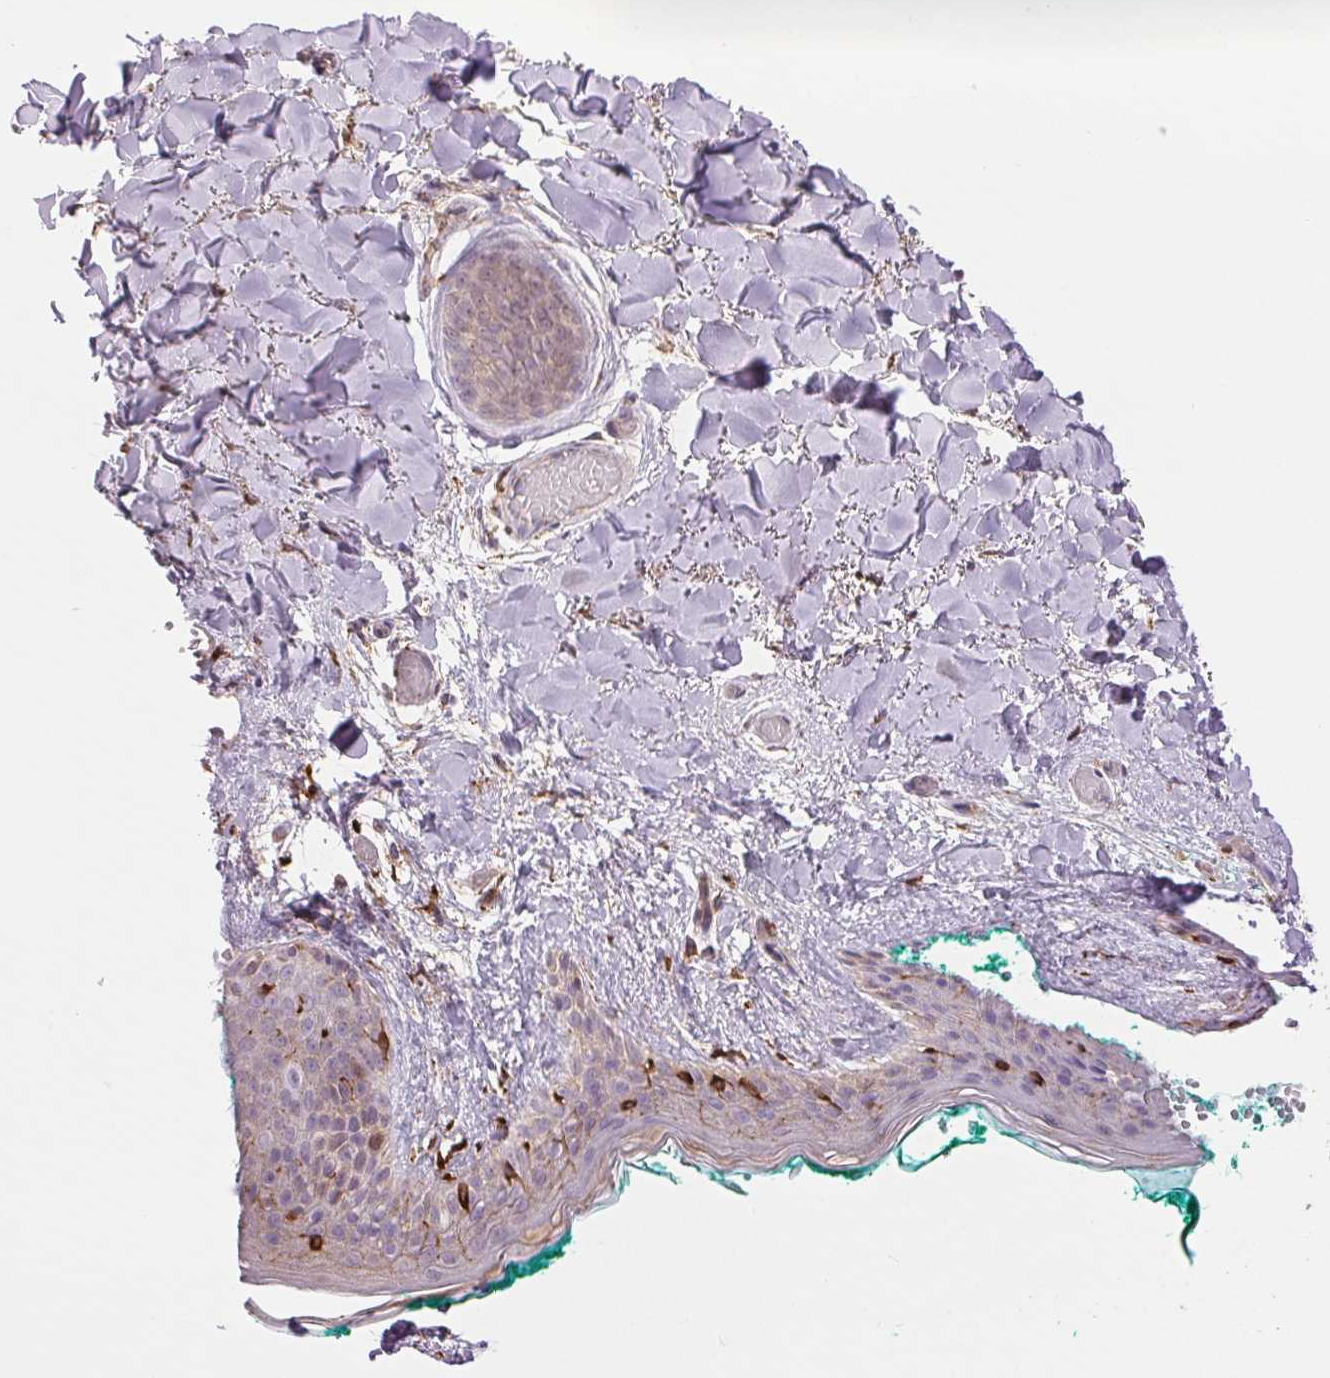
{"staining": {"intensity": "weak", "quantity": "25%-75%", "location": "cytoplasmic/membranous"}, "tissue": "skin", "cell_type": "Fibroblasts", "image_type": "normal", "snomed": [{"axis": "morphology", "description": "Normal tissue, NOS"}, {"axis": "topography", "description": "Skin"}], "caption": "Fibroblasts reveal low levels of weak cytoplasmic/membranous expression in approximately 25%-75% of cells in benign skin. The staining was performed using DAB to visualize the protein expression in brown, while the nuclei were stained in blue with hematoxylin (Magnification: 20x).", "gene": "METTL17", "patient": {"sex": "female", "age": 34}}